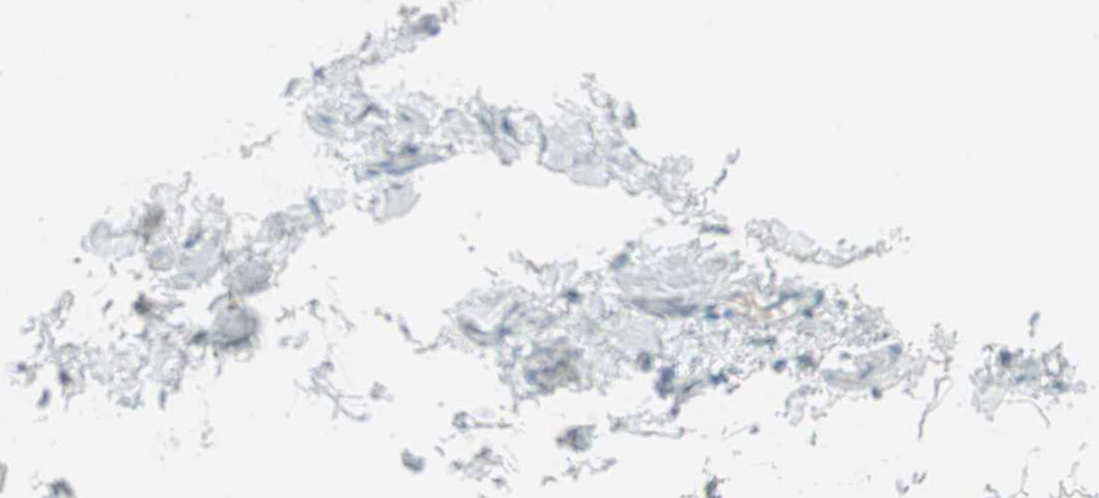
{"staining": {"intensity": "negative", "quantity": "none", "location": "none"}, "tissue": "adipose tissue", "cell_type": "Adipocytes", "image_type": "normal", "snomed": [{"axis": "morphology", "description": "Normal tissue, NOS"}, {"axis": "topography", "description": "Vascular tissue"}], "caption": "This is an immunohistochemistry micrograph of benign adipose tissue. There is no positivity in adipocytes.", "gene": "ITLN2", "patient": {"sex": "male", "age": 41}}